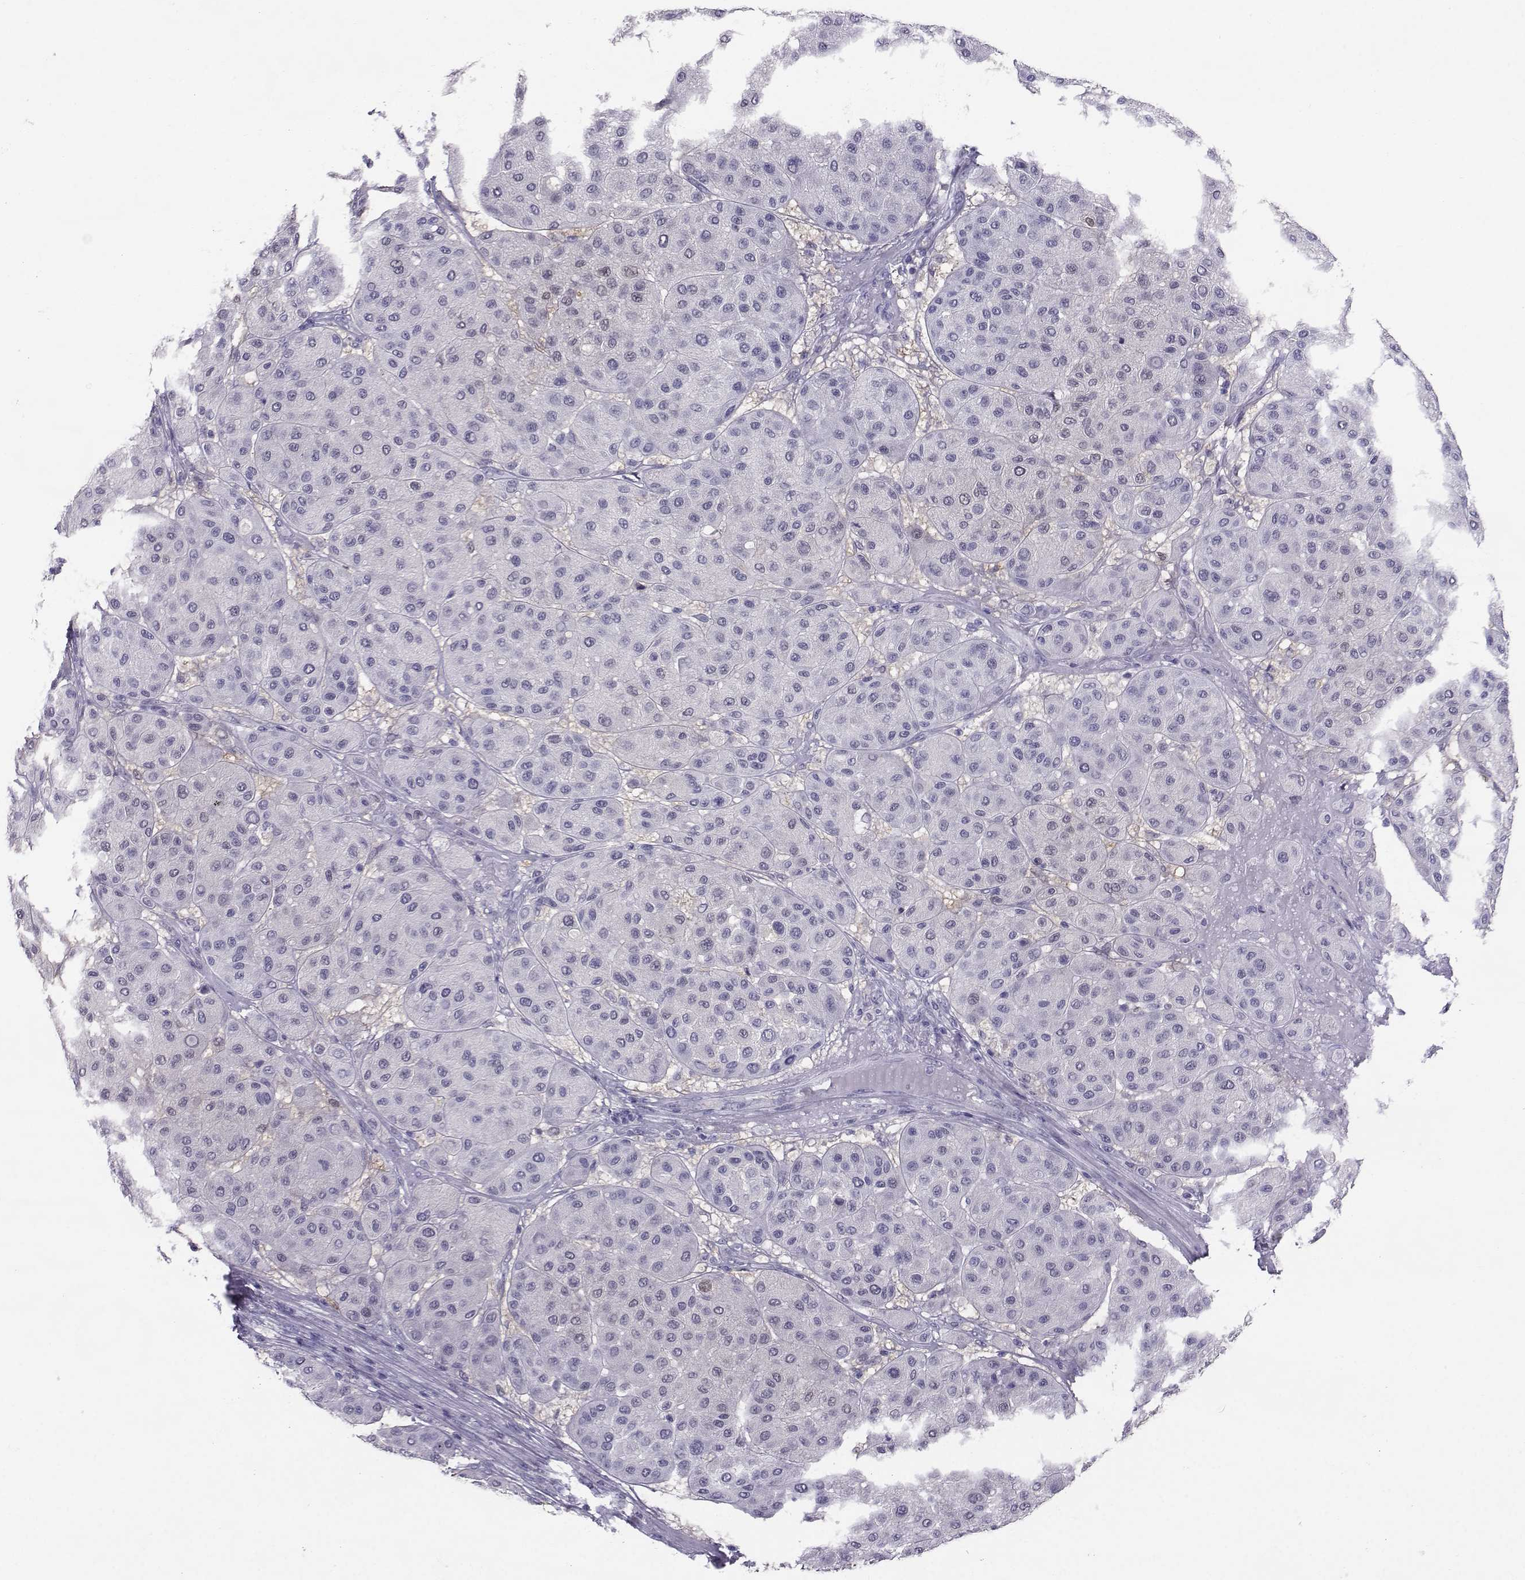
{"staining": {"intensity": "negative", "quantity": "none", "location": "none"}, "tissue": "melanoma", "cell_type": "Tumor cells", "image_type": "cancer", "snomed": [{"axis": "morphology", "description": "Malignant melanoma, Metastatic site"}, {"axis": "topography", "description": "Smooth muscle"}], "caption": "This is a photomicrograph of immunohistochemistry (IHC) staining of melanoma, which shows no expression in tumor cells. (Stains: DAB immunohistochemistry with hematoxylin counter stain, Microscopy: brightfield microscopy at high magnification).", "gene": "PGK1", "patient": {"sex": "male", "age": 41}}